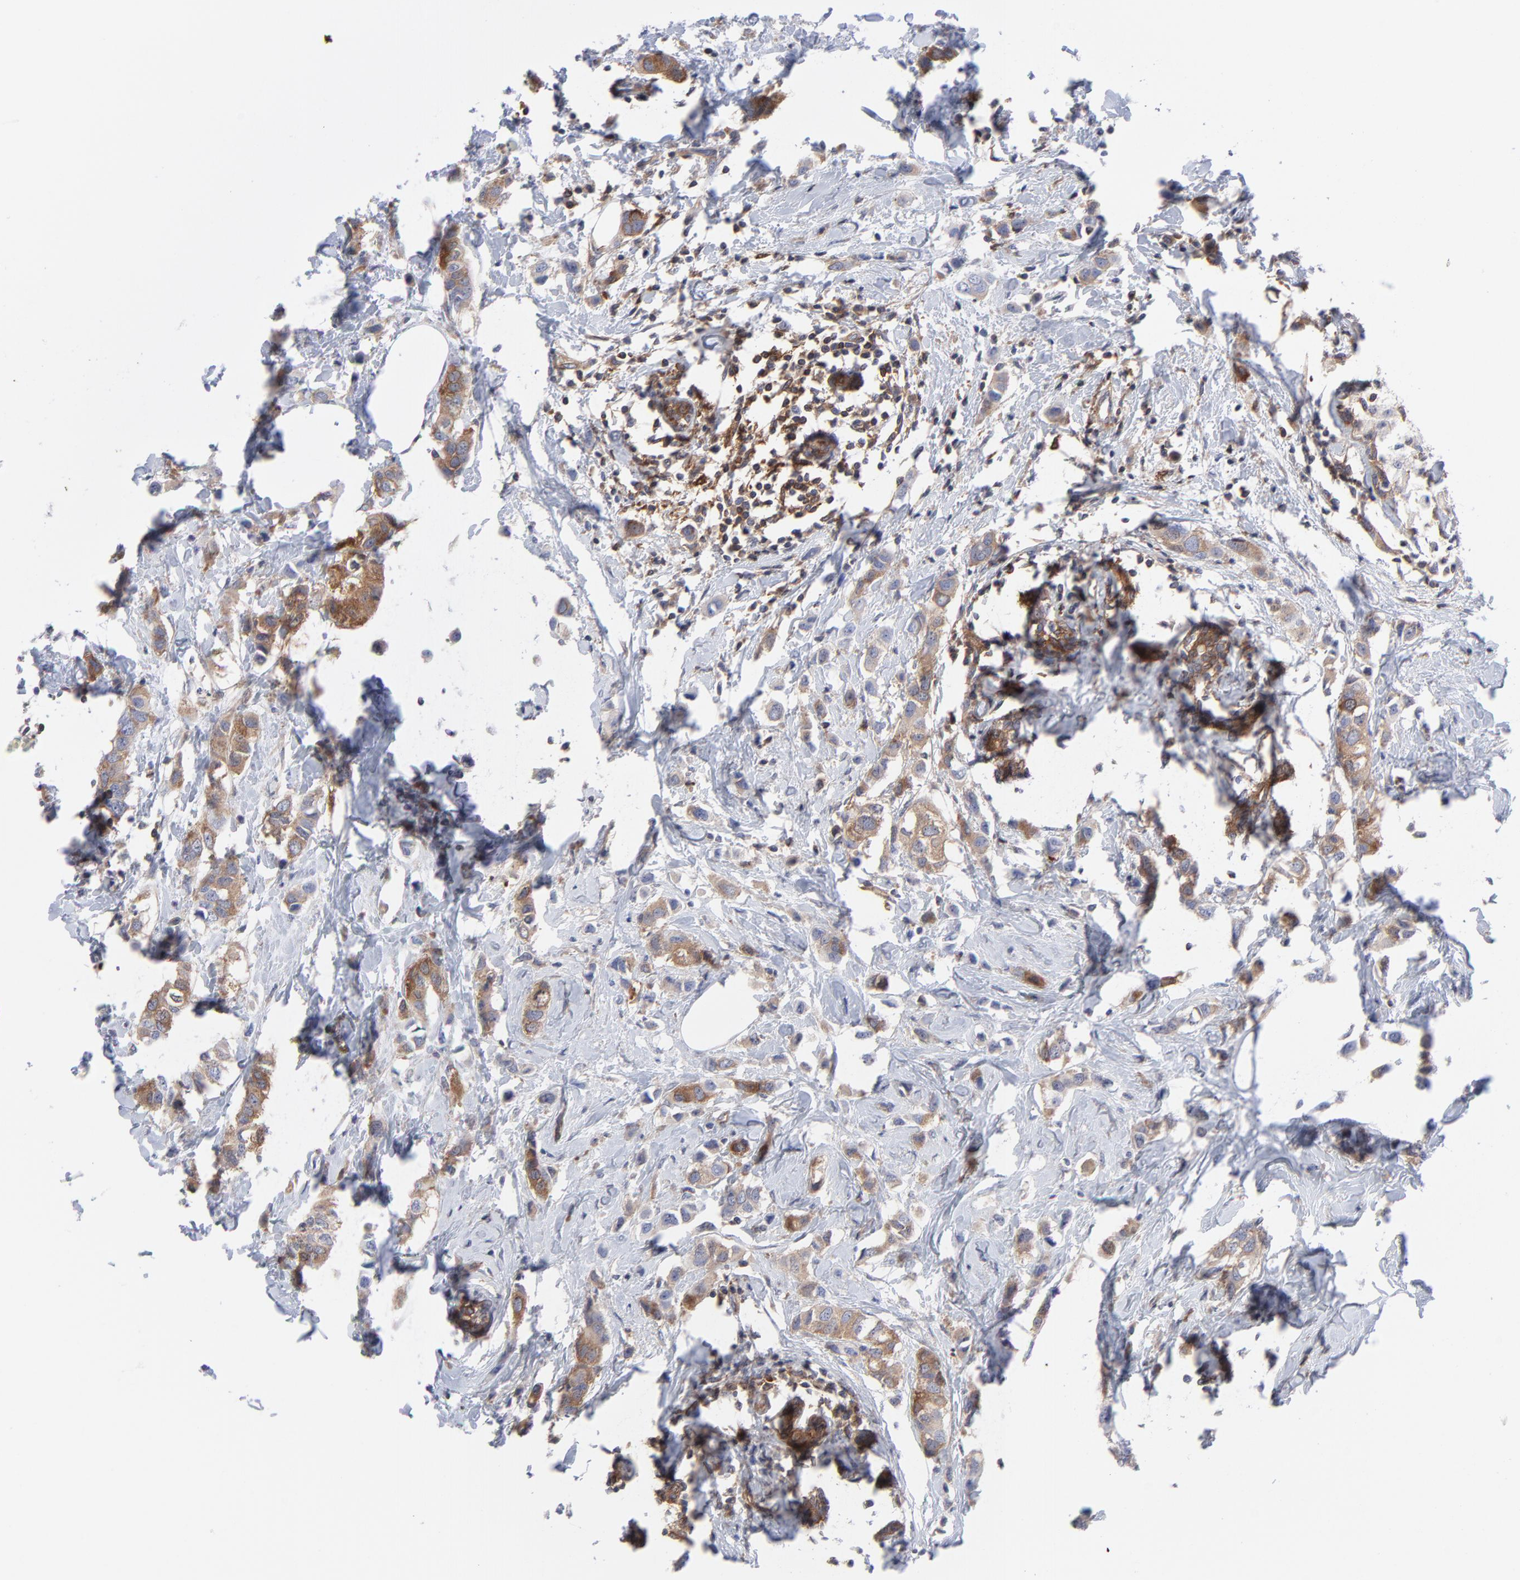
{"staining": {"intensity": "weak", "quantity": ">75%", "location": "cytoplasmic/membranous"}, "tissue": "breast cancer", "cell_type": "Tumor cells", "image_type": "cancer", "snomed": [{"axis": "morphology", "description": "Normal tissue, NOS"}, {"axis": "morphology", "description": "Duct carcinoma"}, {"axis": "topography", "description": "Breast"}], "caption": "Breast cancer stained for a protein reveals weak cytoplasmic/membranous positivity in tumor cells.", "gene": "NFKBIA", "patient": {"sex": "female", "age": 50}}